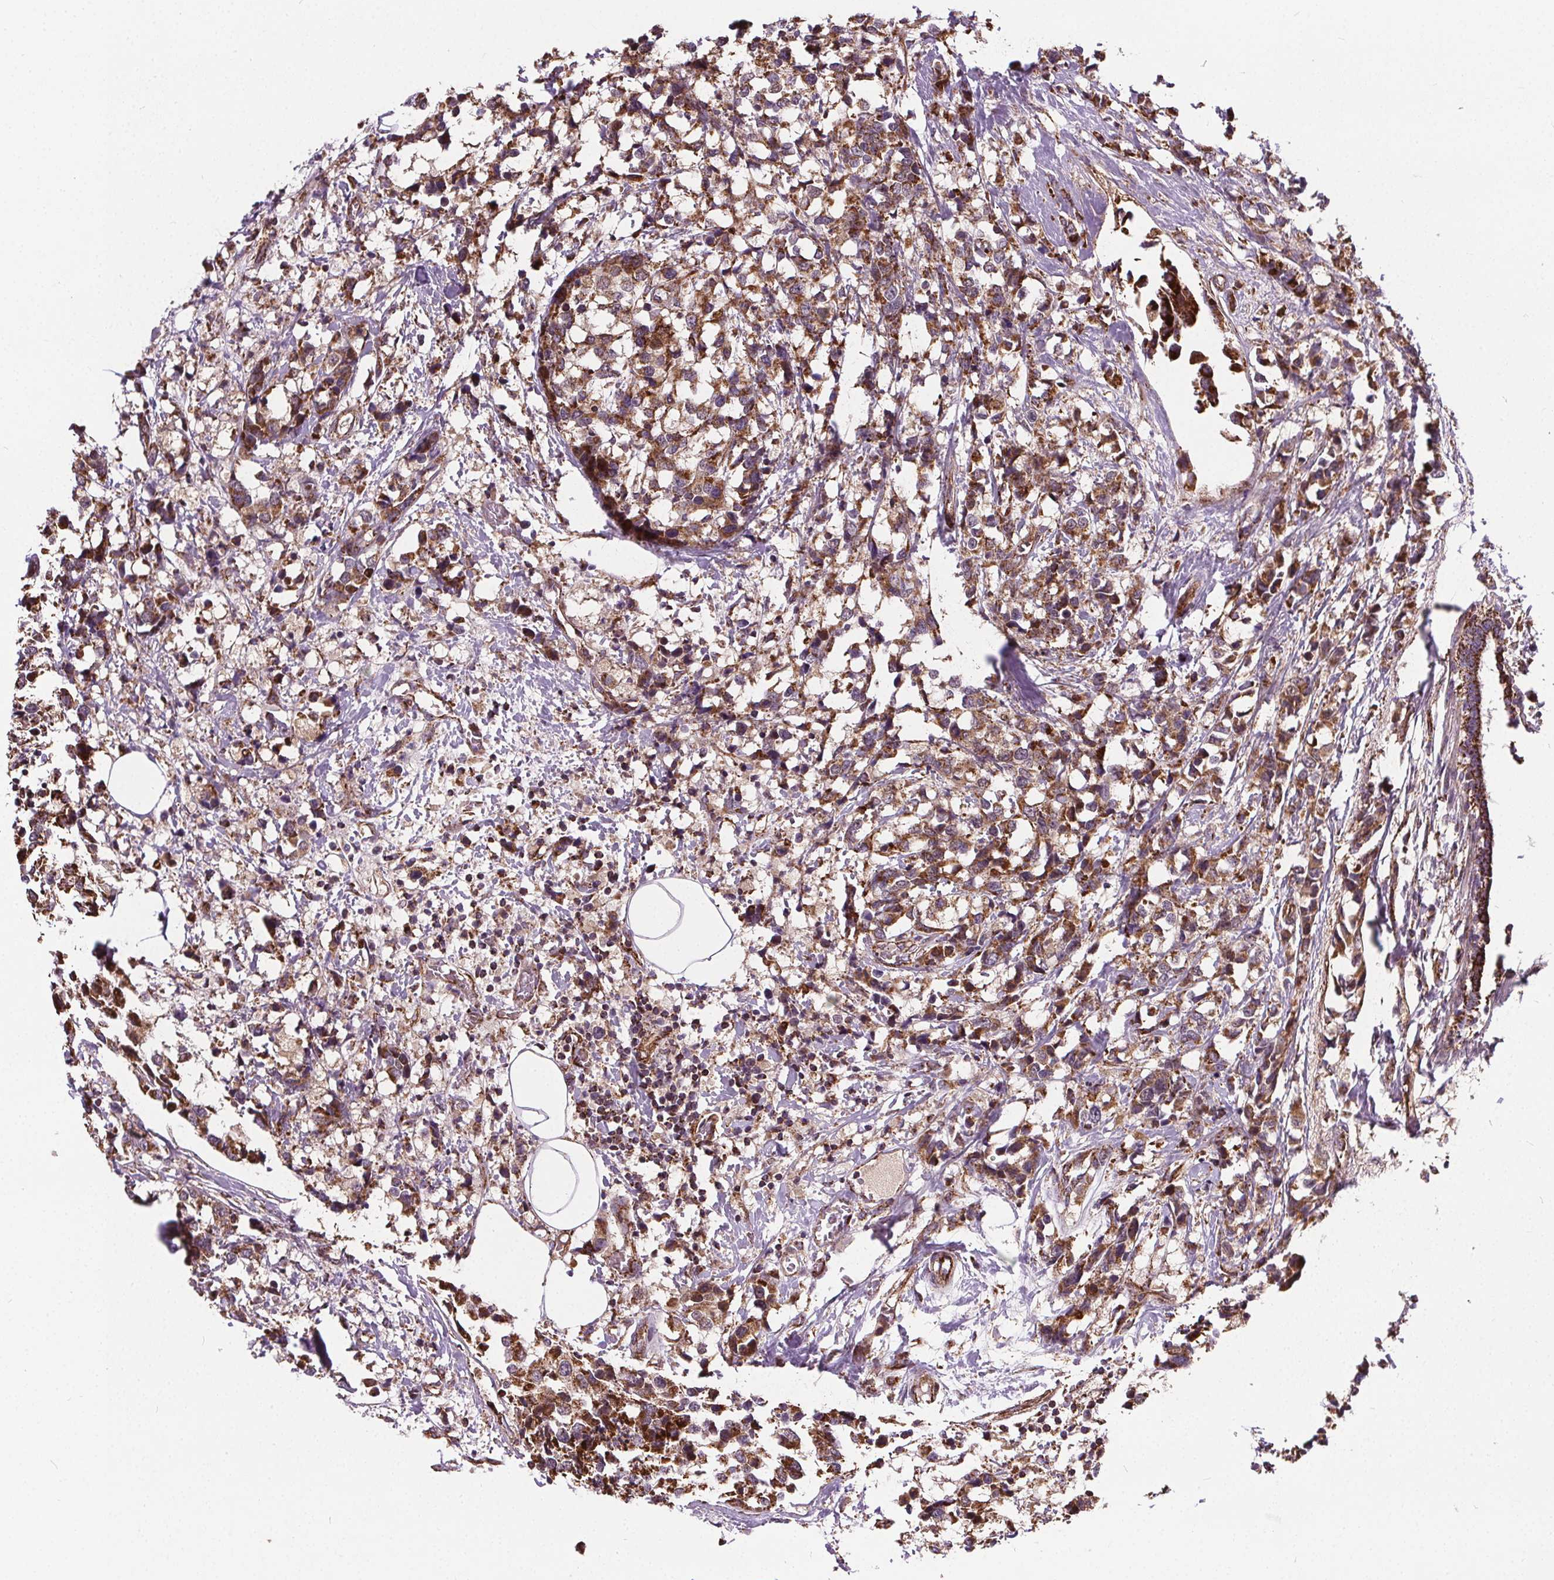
{"staining": {"intensity": "strong", "quantity": ">75%", "location": "cytoplasmic/membranous"}, "tissue": "breast cancer", "cell_type": "Tumor cells", "image_type": "cancer", "snomed": [{"axis": "morphology", "description": "Lobular carcinoma"}, {"axis": "topography", "description": "Breast"}], "caption": "IHC image of neoplastic tissue: breast lobular carcinoma stained using IHC exhibits high levels of strong protein expression localized specifically in the cytoplasmic/membranous of tumor cells, appearing as a cytoplasmic/membranous brown color.", "gene": "GOLT1B", "patient": {"sex": "female", "age": 59}}